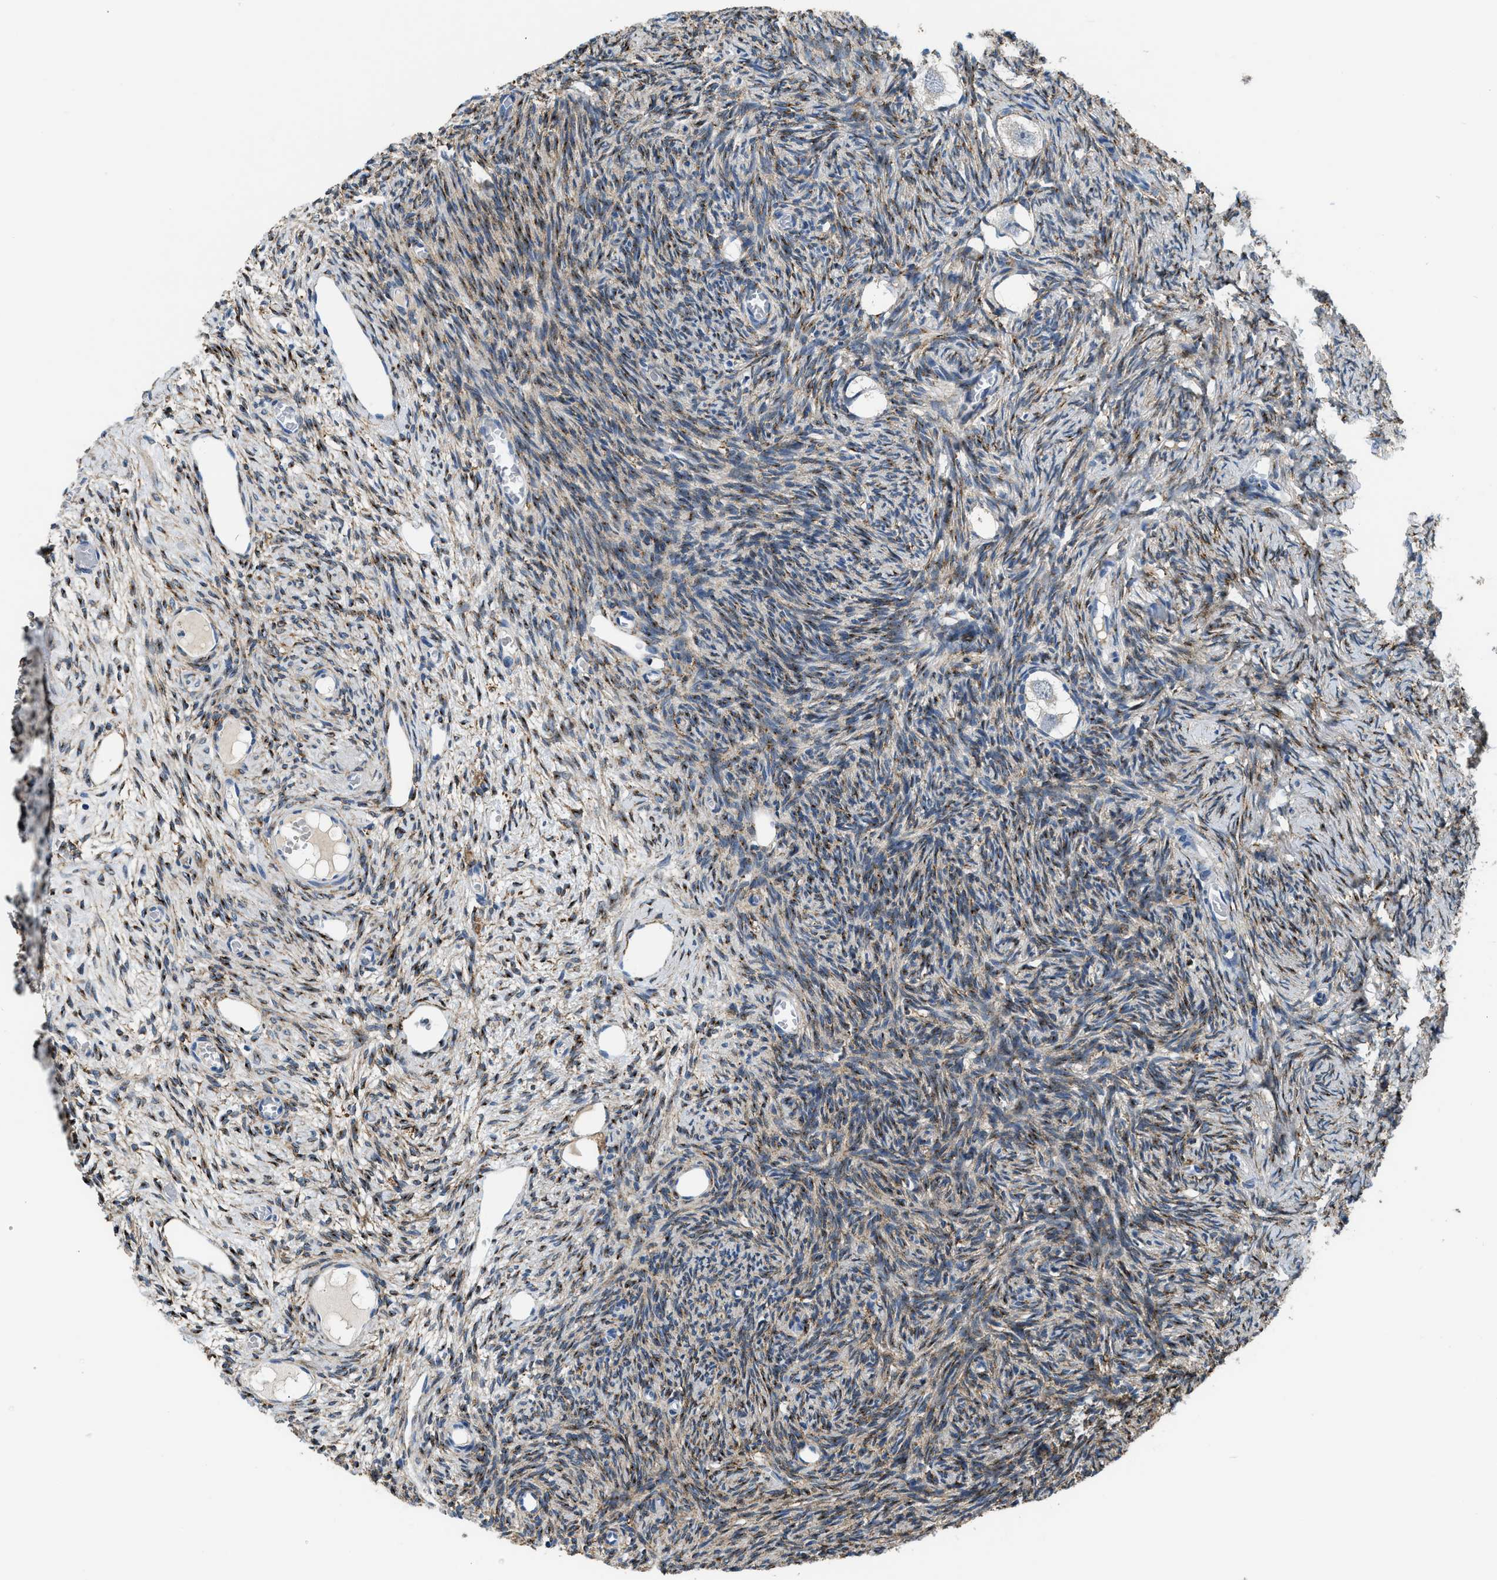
{"staining": {"intensity": "negative", "quantity": "none", "location": "none"}, "tissue": "ovary", "cell_type": "Follicle cells", "image_type": "normal", "snomed": [{"axis": "morphology", "description": "Normal tissue, NOS"}, {"axis": "topography", "description": "Ovary"}], "caption": "Follicle cells show no significant protein staining in unremarkable ovary.", "gene": "LRP1", "patient": {"sex": "female", "age": 27}}